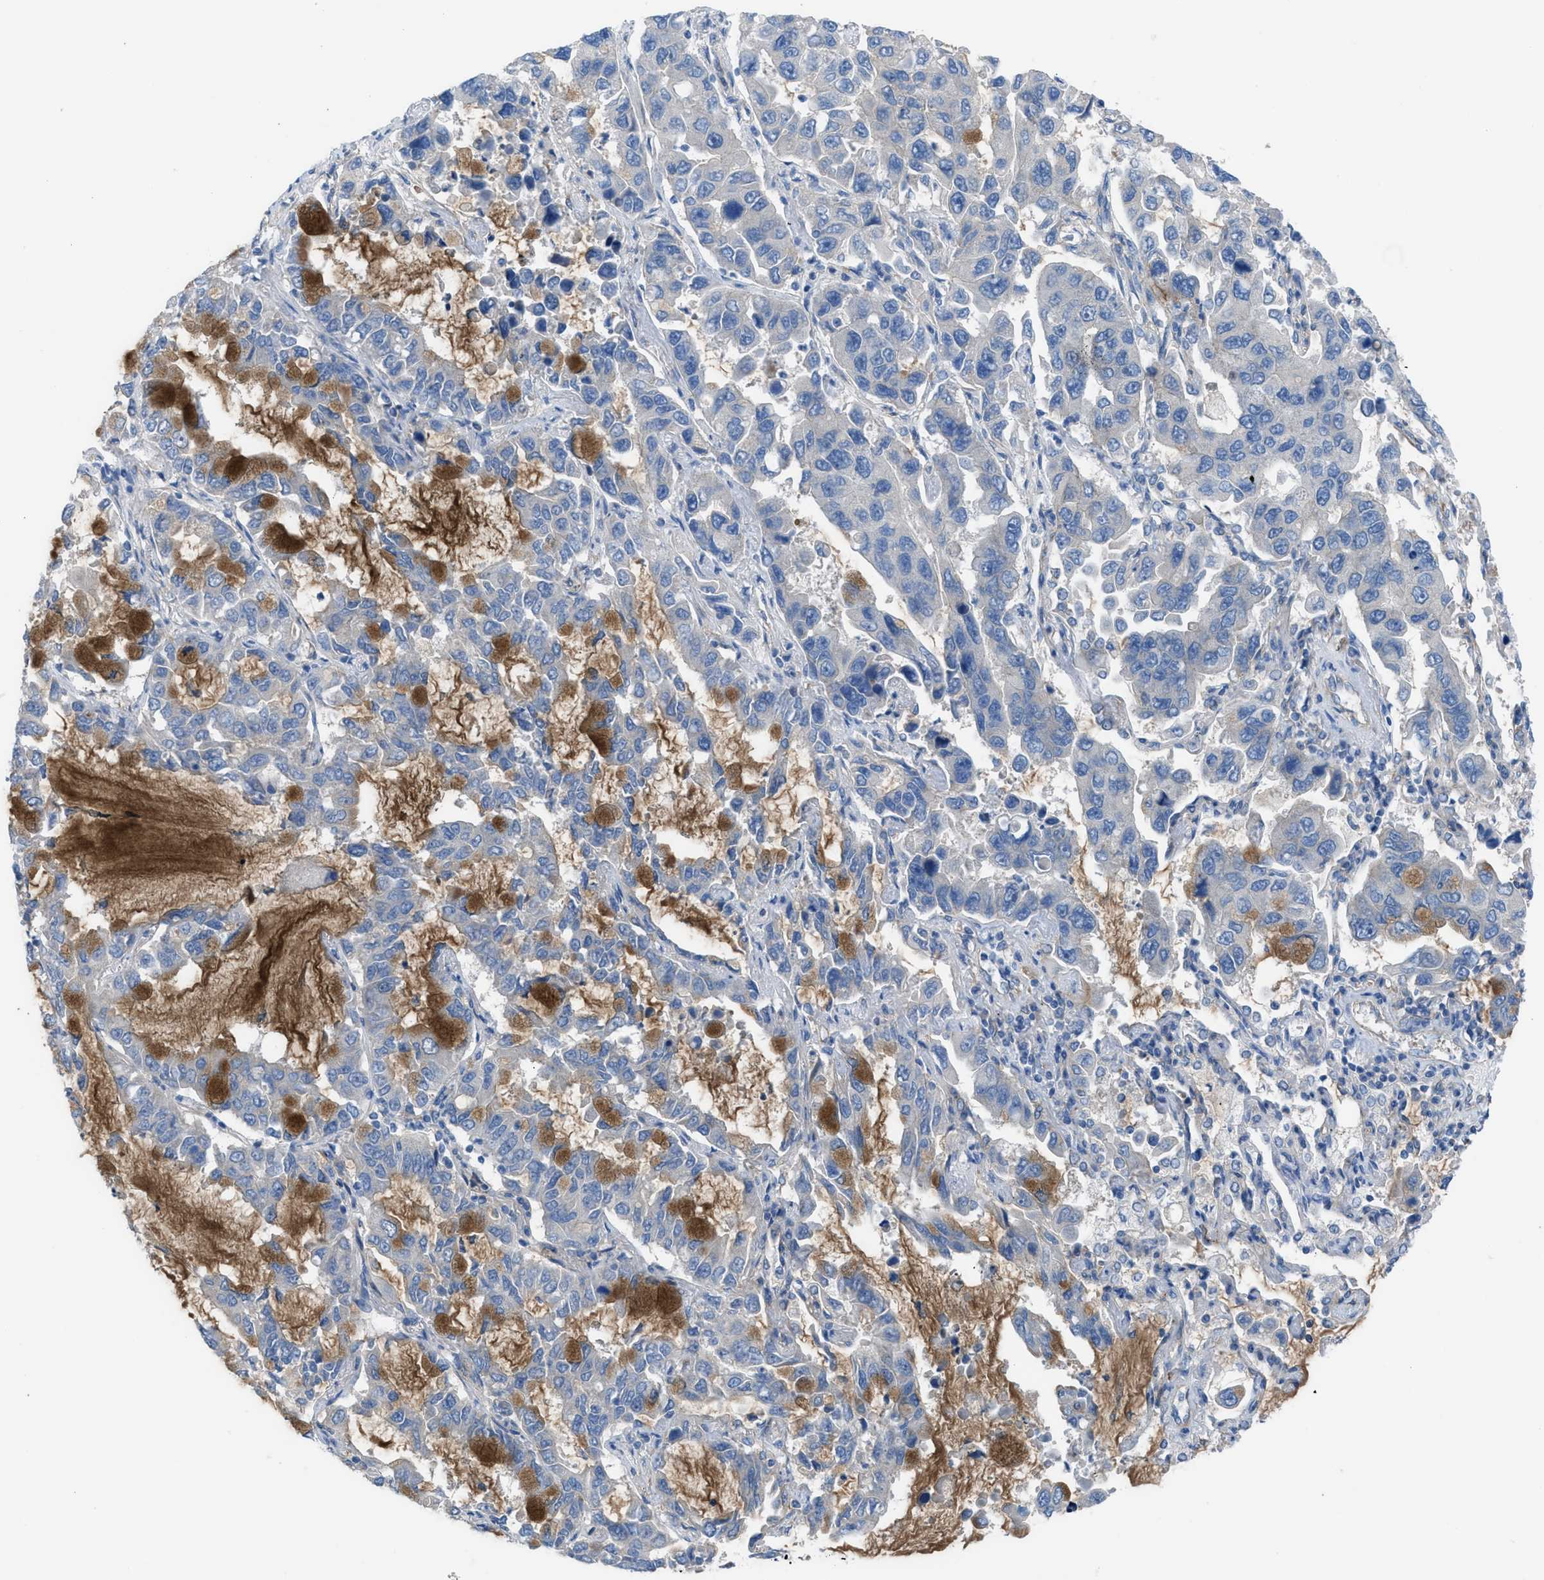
{"staining": {"intensity": "negative", "quantity": "none", "location": "none"}, "tissue": "lung cancer", "cell_type": "Tumor cells", "image_type": "cancer", "snomed": [{"axis": "morphology", "description": "Adenocarcinoma, NOS"}, {"axis": "topography", "description": "Lung"}], "caption": "Human lung cancer stained for a protein using IHC reveals no staining in tumor cells.", "gene": "EGFR", "patient": {"sex": "male", "age": 64}}